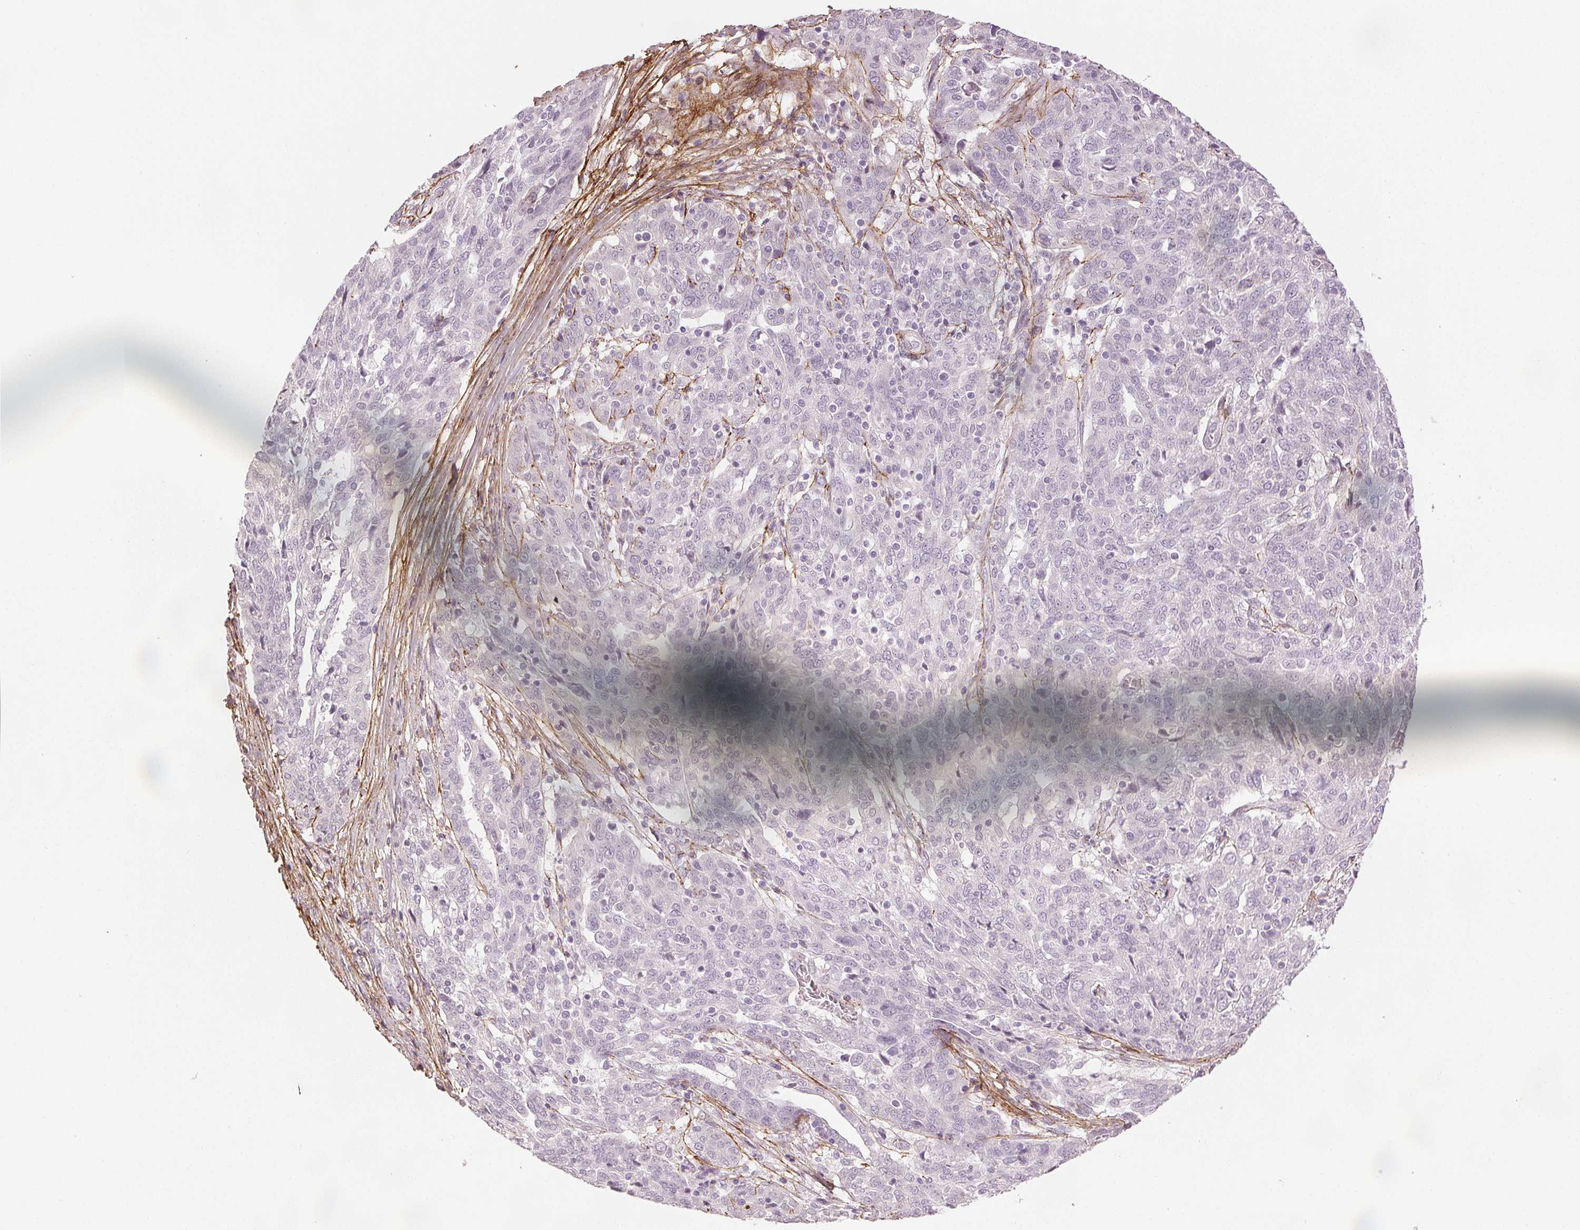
{"staining": {"intensity": "negative", "quantity": "none", "location": "none"}, "tissue": "ovarian cancer", "cell_type": "Tumor cells", "image_type": "cancer", "snomed": [{"axis": "morphology", "description": "Cystadenocarcinoma, serous, NOS"}, {"axis": "topography", "description": "Ovary"}], "caption": "High magnification brightfield microscopy of ovarian cancer (serous cystadenocarcinoma) stained with DAB (3,3'-diaminobenzidine) (brown) and counterstained with hematoxylin (blue): tumor cells show no significant positivity.", "gene": "FBN1", "patient": {"sex": "female", "age": 67}}